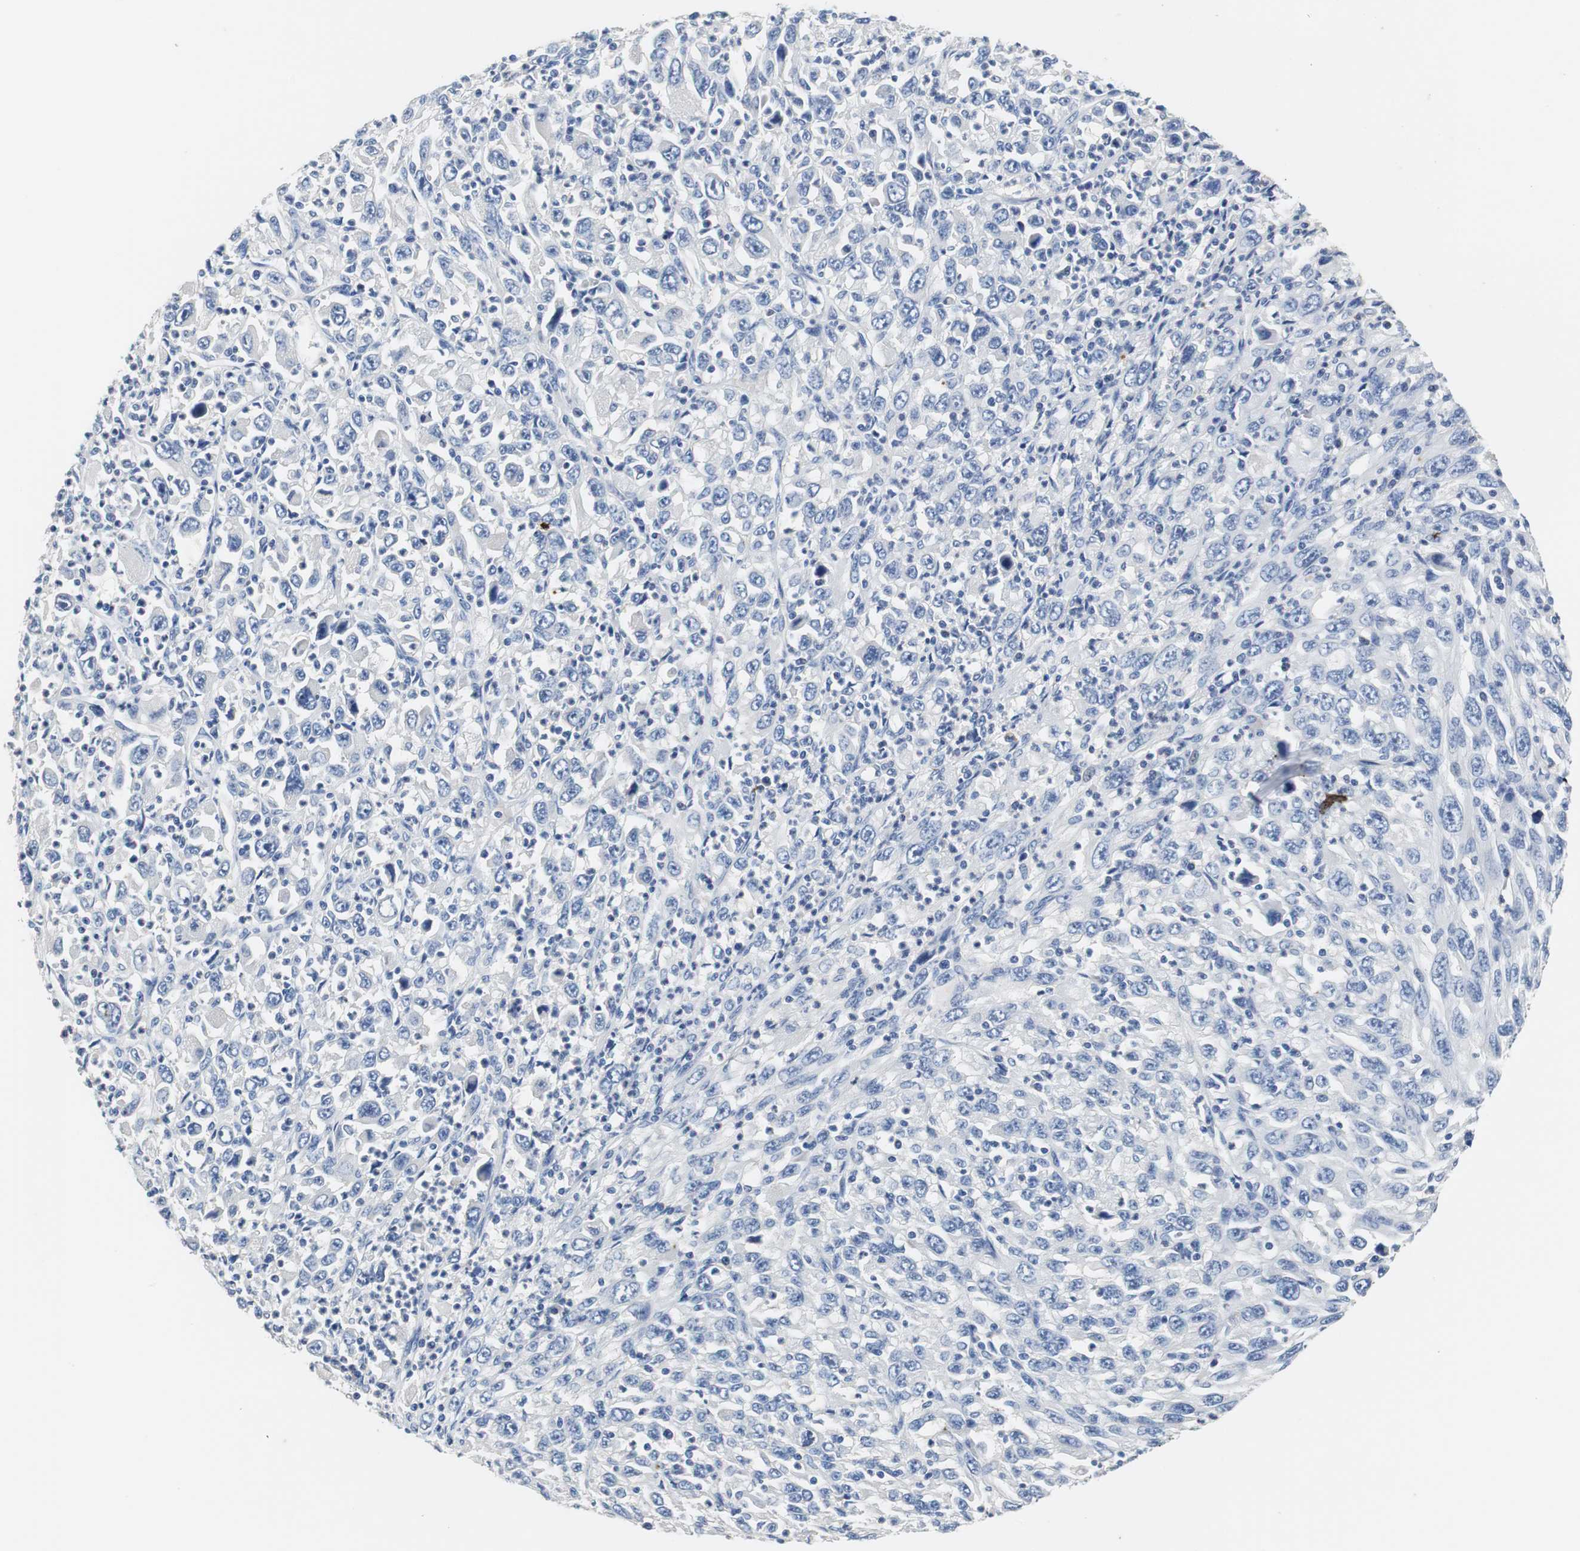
{"staining": {"intensity": "negative", "quantity": "none", "location": "none"}, "tissue": "melanoma", "cell_type": "Tumor cells", "image_type": "cancer", "snomed": [{"axis": "morphology", "description": "Malignant melanoma, Metastatic site"}, {"axis": "topography", "description": "Skin"}], "caption": "Micrograph shows no protein staining in tumor cells of melanoma tissue.", "gene": "PCK1", "patient": {"sex": "female", "age": 56}}